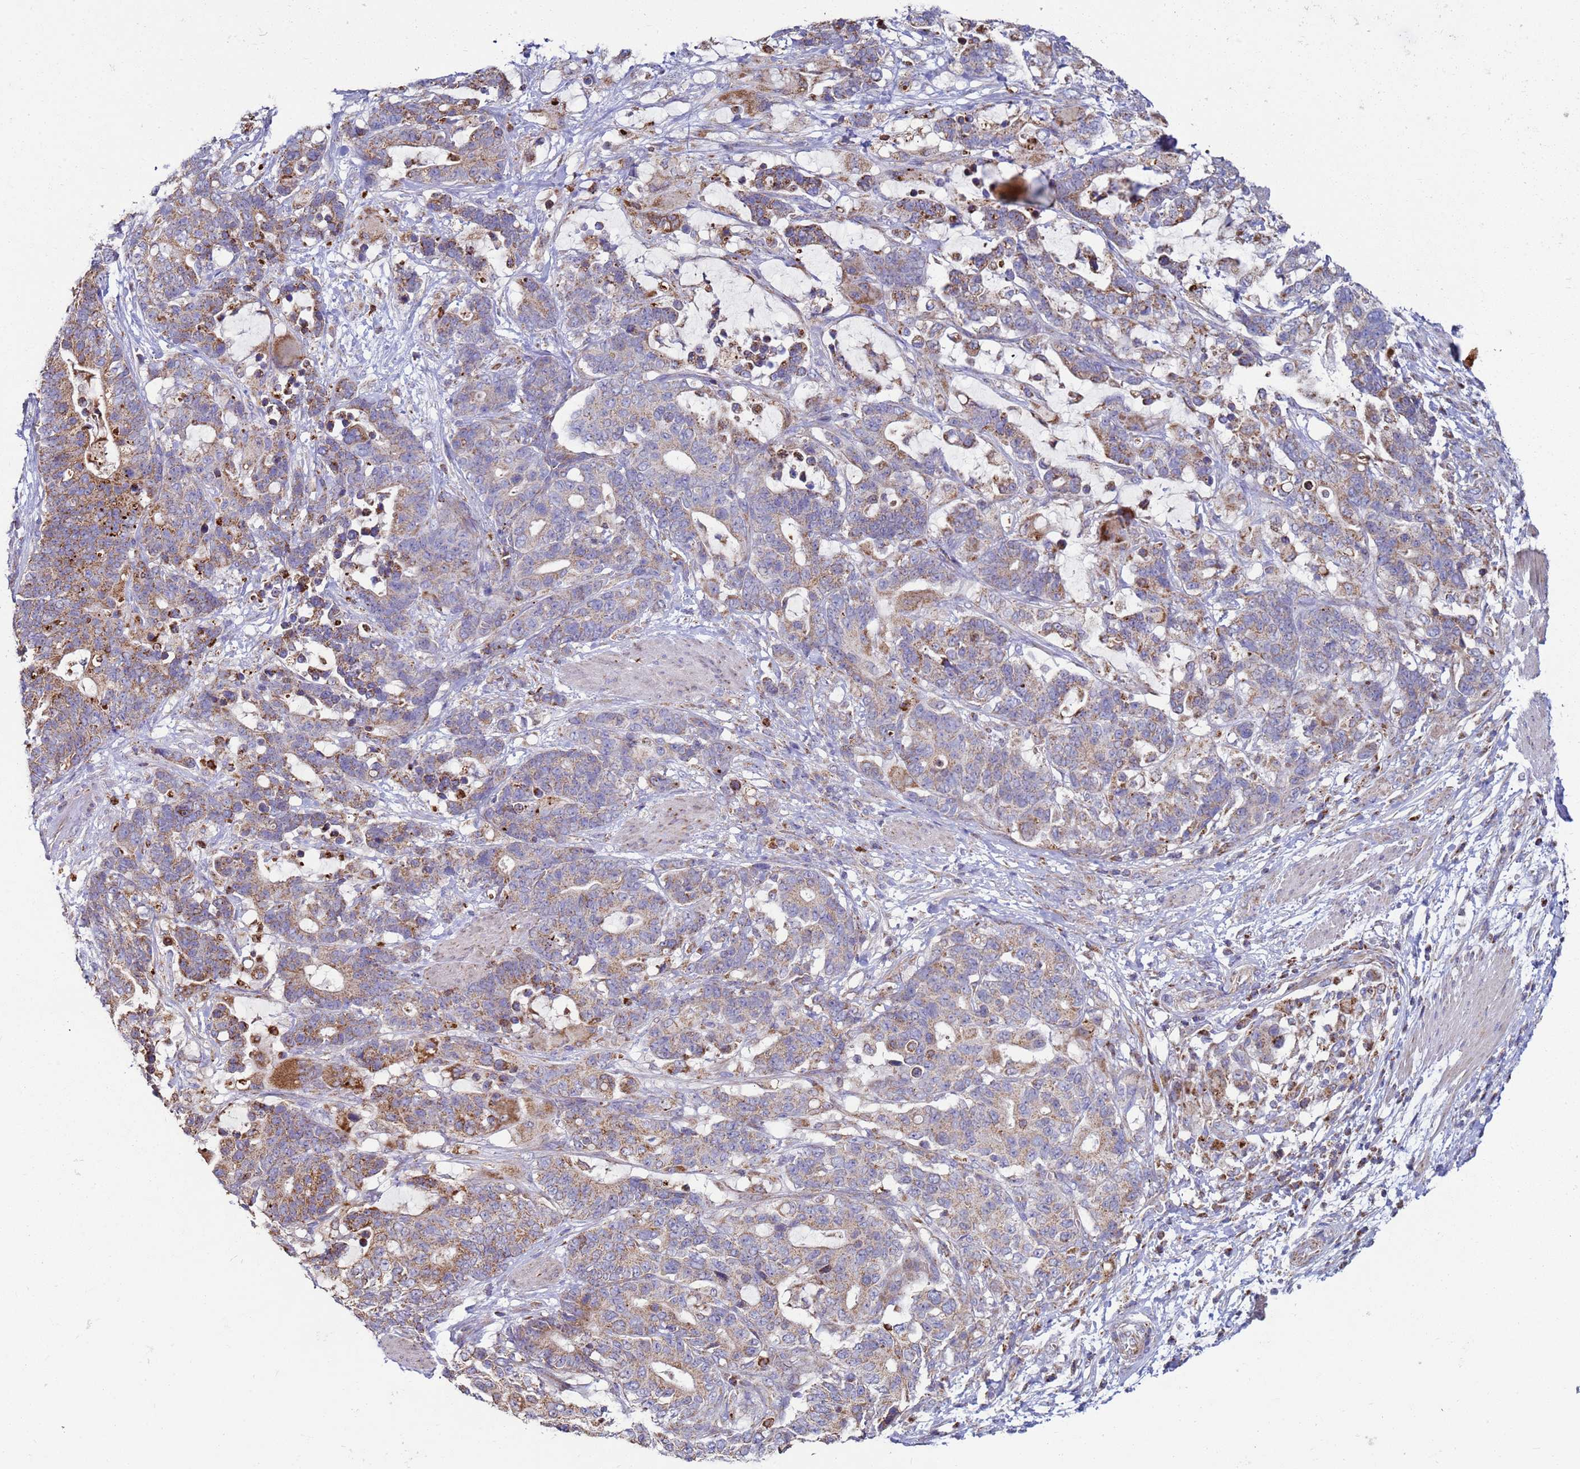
{"staining": {"intensity": "moderate", "quantity": "25%-75%", "location": "cytoplasmic/membranous"}, "tissue": "stomach cancer", "cell_type": "Tumor cells", "image_type": "cancer", "snomed": [{"axis": "morphology", "description": "Normal tissue, NOS"}, {"axis": "morphology", "description": "Adenocarcinoma, NOS"}, {"axis": "topography", "description": "Stomach"}], "caption": "Protein expression analysis of human stomach cancer reveals moderate cytoplasmic/membranous positivity in about 25%-75% of tumor cells.", "gene": "FBXO33", "patient": {"sex": "female", "age": 64}}